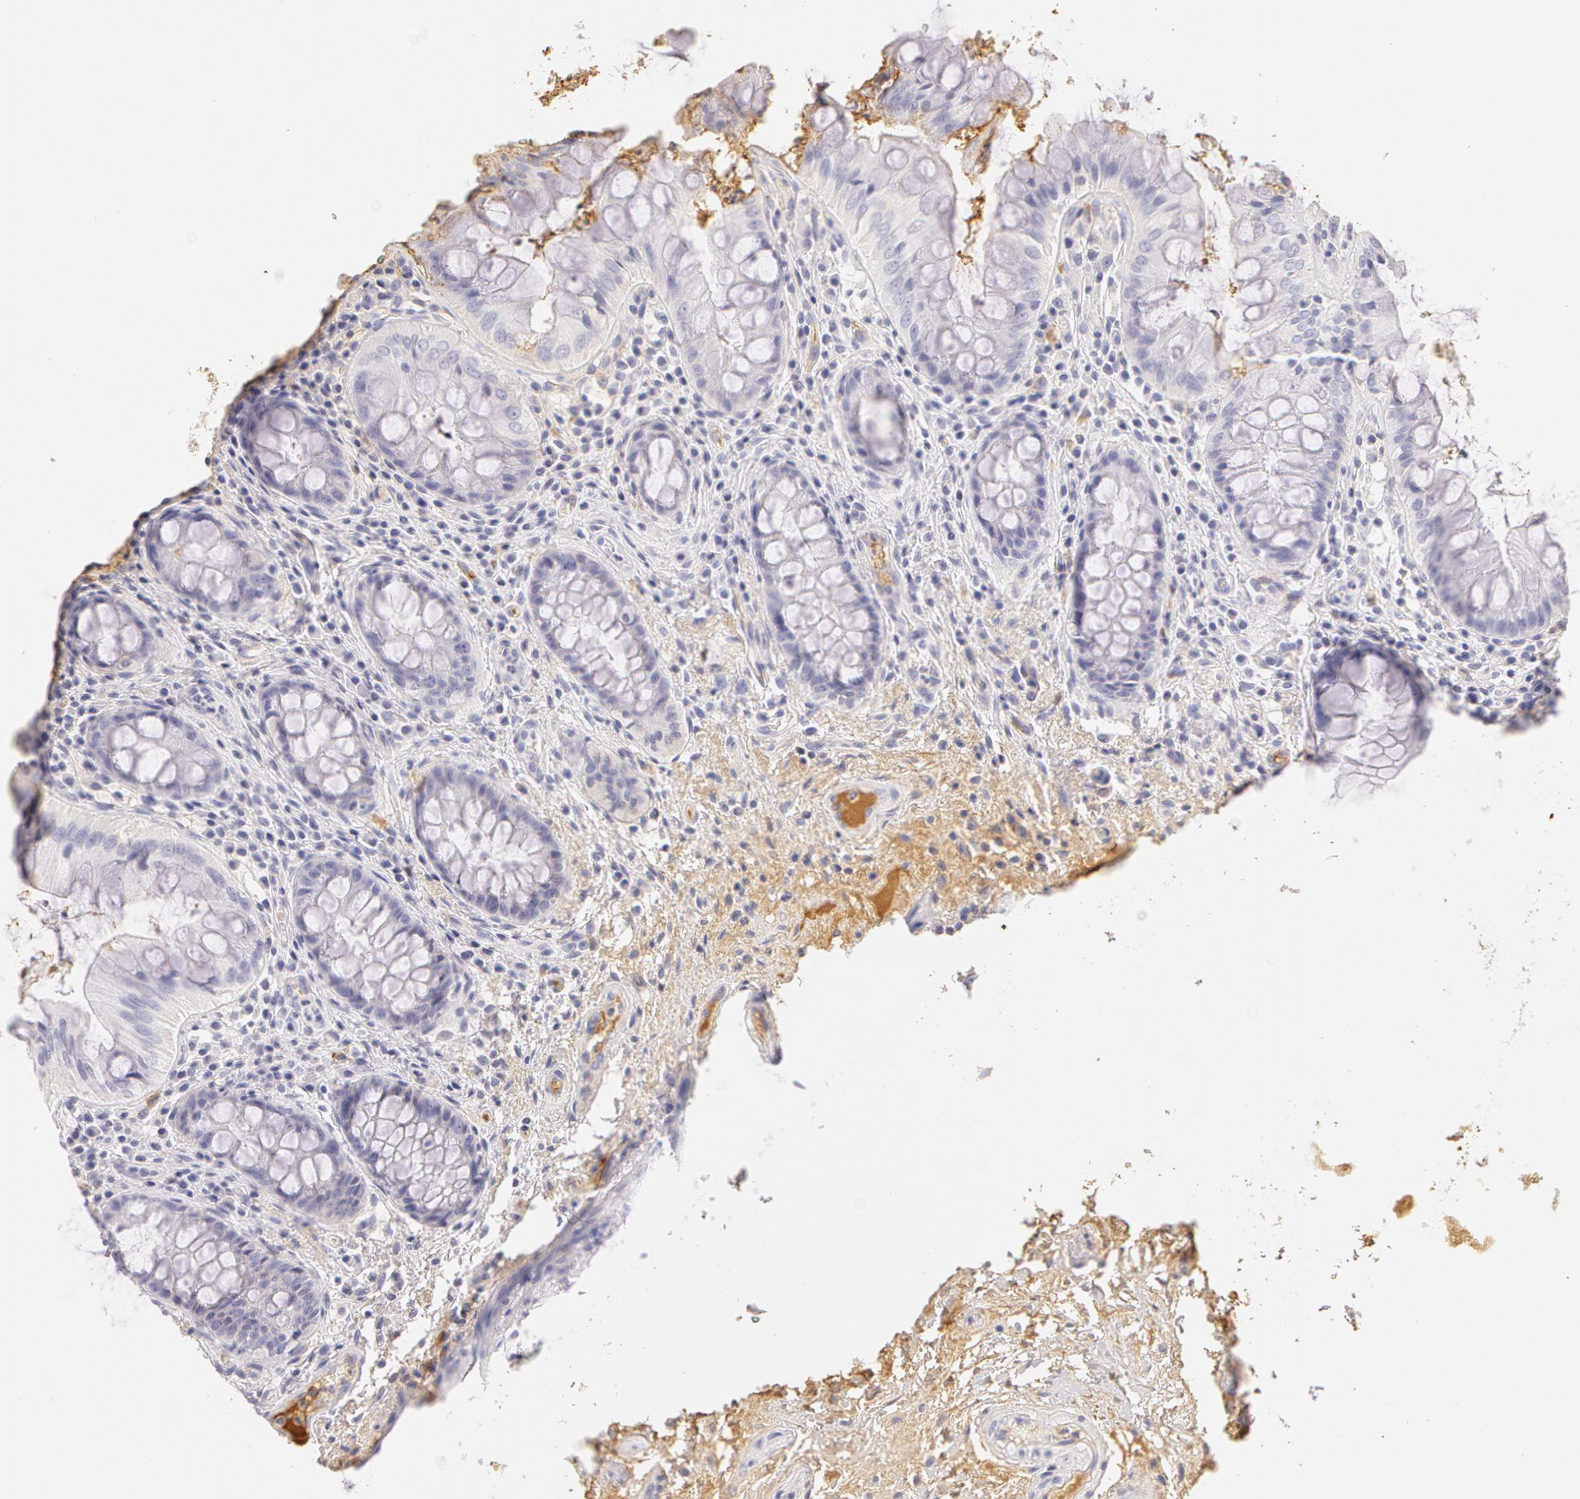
{"staining": {"intensity": "negative", "quantity": "none", "location": "none"}, "tissue": "rectum", "cell_type": "Glandular cells", "image_type": "normal", "snomed": [{"axis": "morphology", "description": "Normal tissue, NOS"}, {"axis": "topography", "description": "Rectum"}], "caption": "This is an immunohistochemistry (IHC) image of normal rectum. There is no staining in glandular cells.", "gene": "AHSG", "patient": {"sex": "female", "age": 75}}